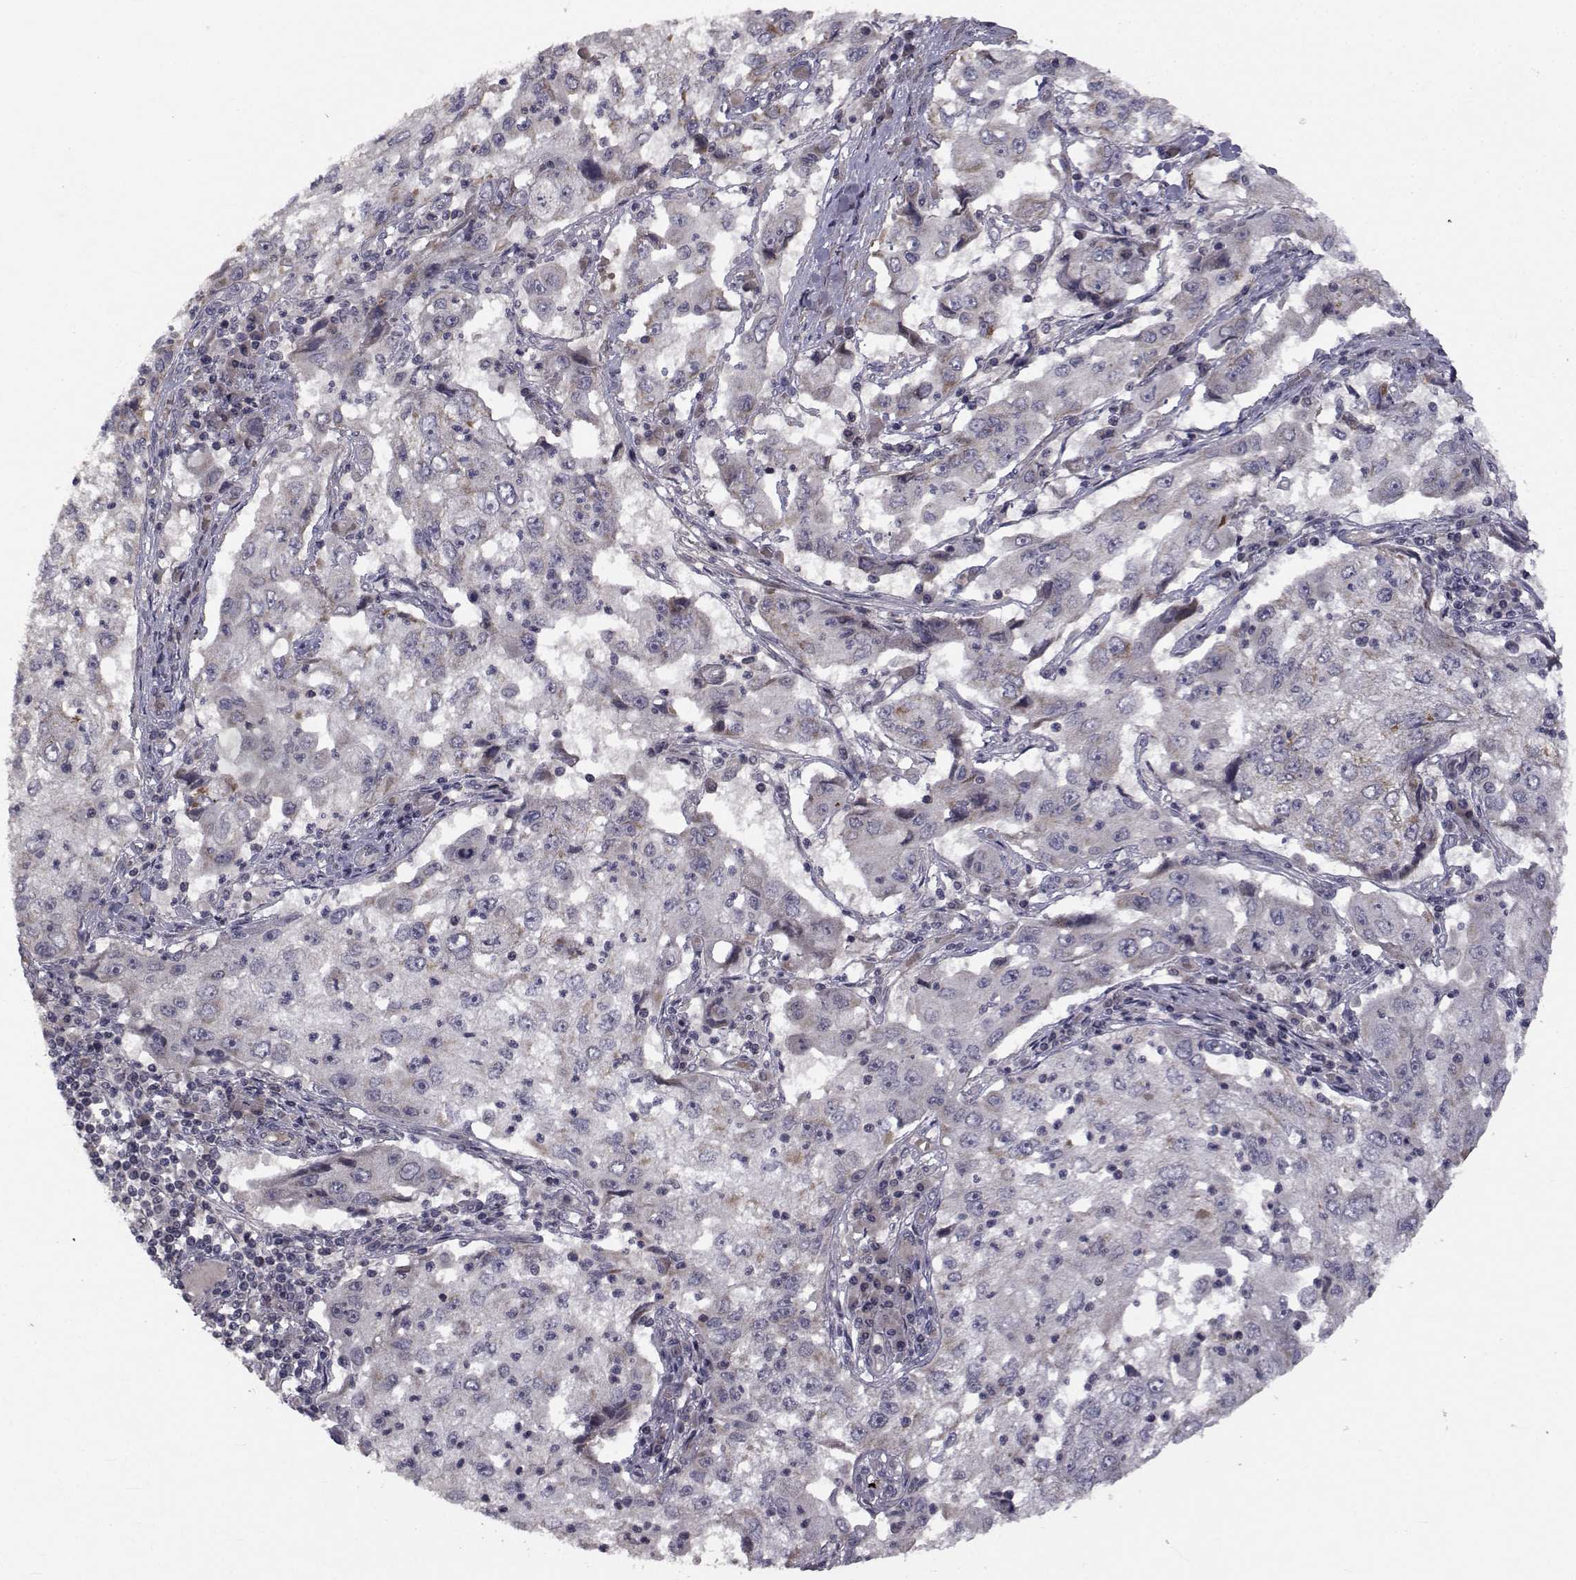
{"staining": {"intensity": "moderate", "quantity": "<25%", "location": "cytoplasmic/membranous"}, "tissue": "cervical cancer", "cell_type": "Tumor cells", "image_type": "cancer", "snomed": [{"axis": "morphology", "description": "Squamous cell carcinoma, NOS"}, {"axis": "topography", "description": "Cervix"}], "caption": "An image of human cervical cancer (squamous cell carcinoma) stained for a protein shows moderate cytoplasmic/membranous brown staining in tumor cells.", "gene": "FDXR", "patient": {"sex": "female", "age": 36}}